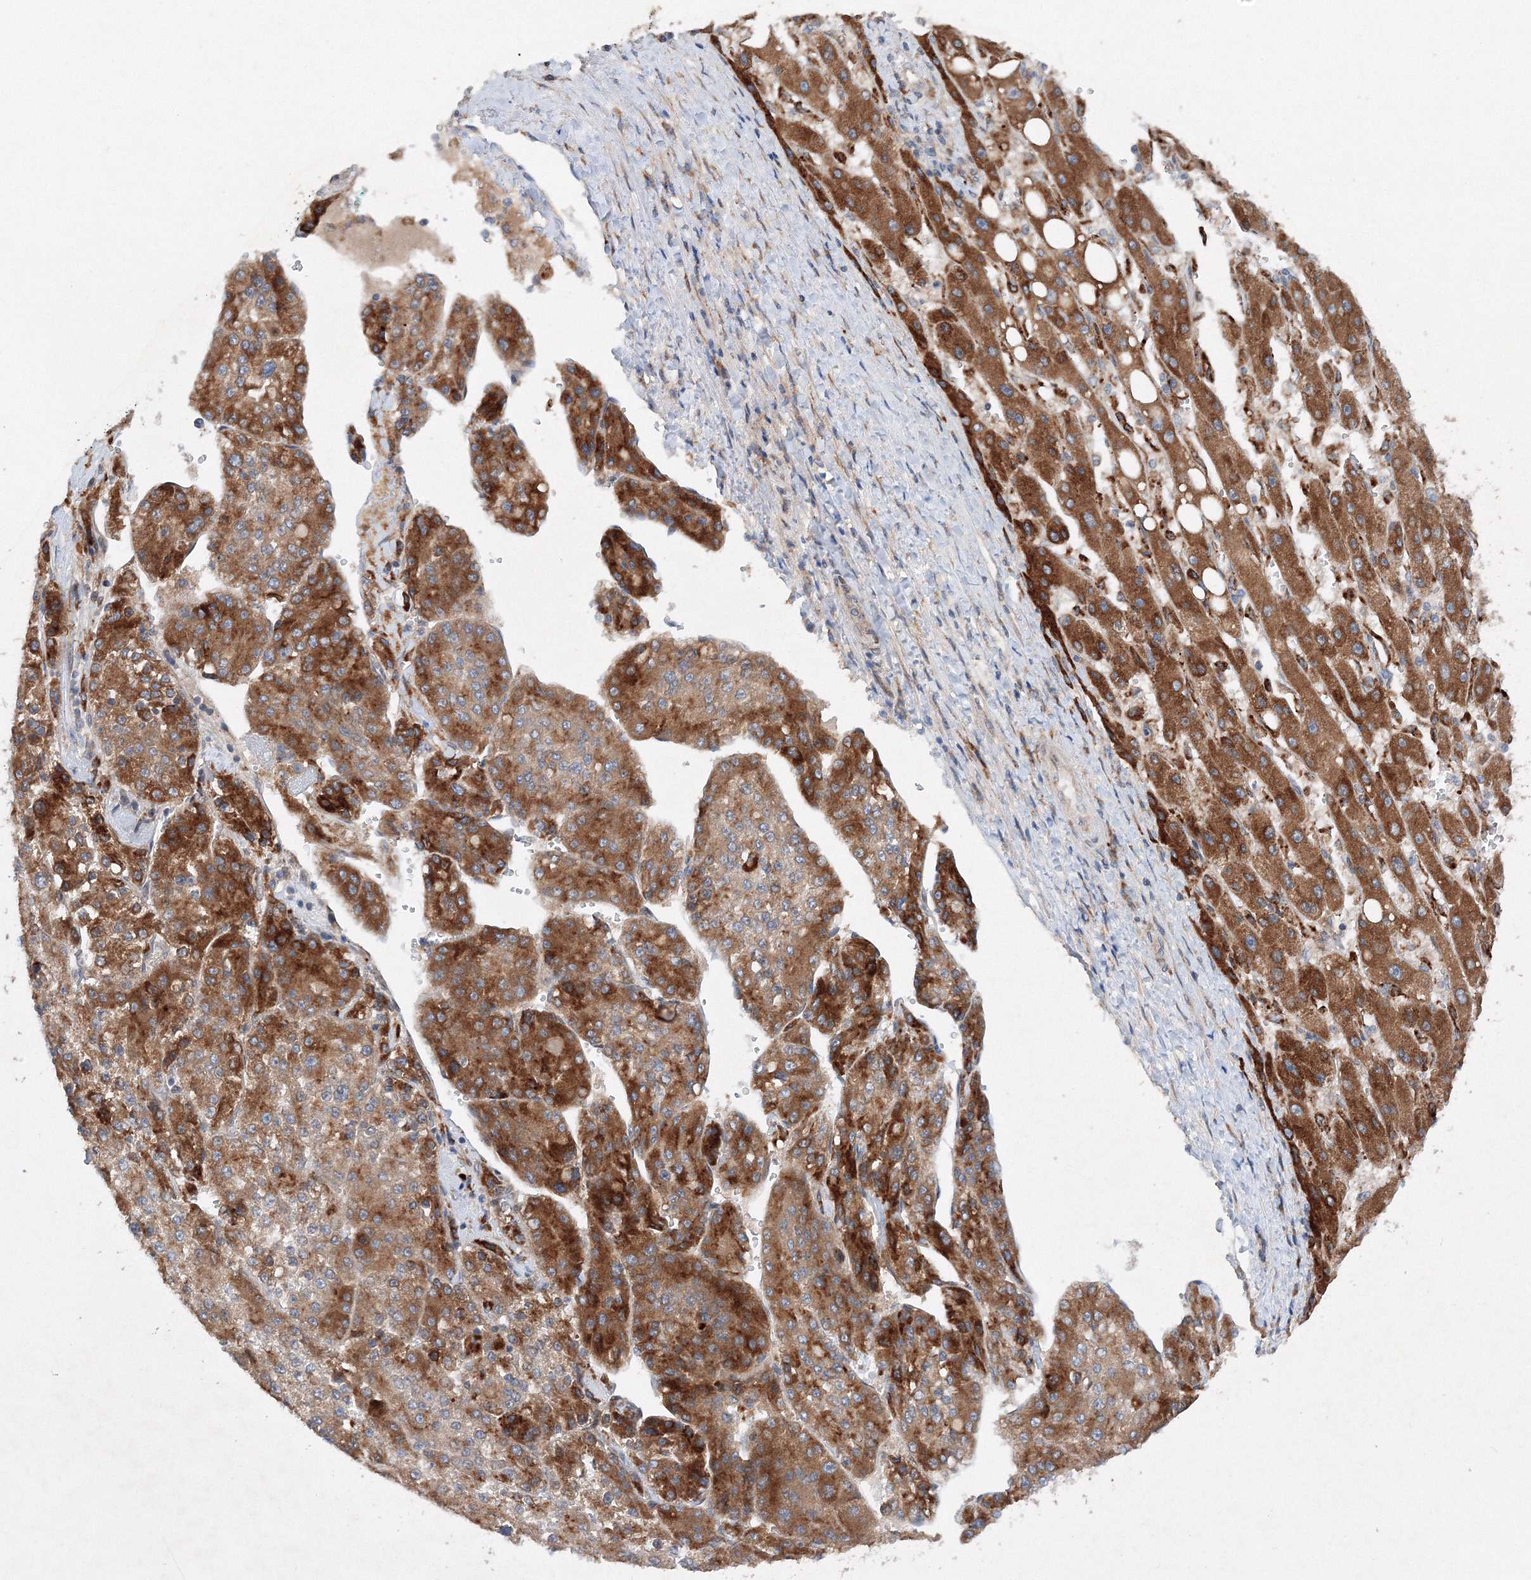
{"staining": {"intensity": "strong", "quantity": ">75%", "location": "cytoplasmic/membranous"}, "tissue": "liver cancer", "cell_type": "Tumor cells", "image_type": "cancer", "snomed": [{"axis": "morphology", "description": "Carcinoma, Hepatocellular, NOS"}, {"axis": "topography", "description": "Liver"}], "caption": "A histopathology image of liver hepatocellular carcinoma stained for a protein shows strong cytoplasmic/membranous brown staining in tumor cells. The staining was performed using DAB to visualize the protein expression in brown, while the nuclei were stained in blue with hematoxylin (Magnification: 20x).", "gene": "SLC36A1", "patient": {"sex": "female", "age": 73}}